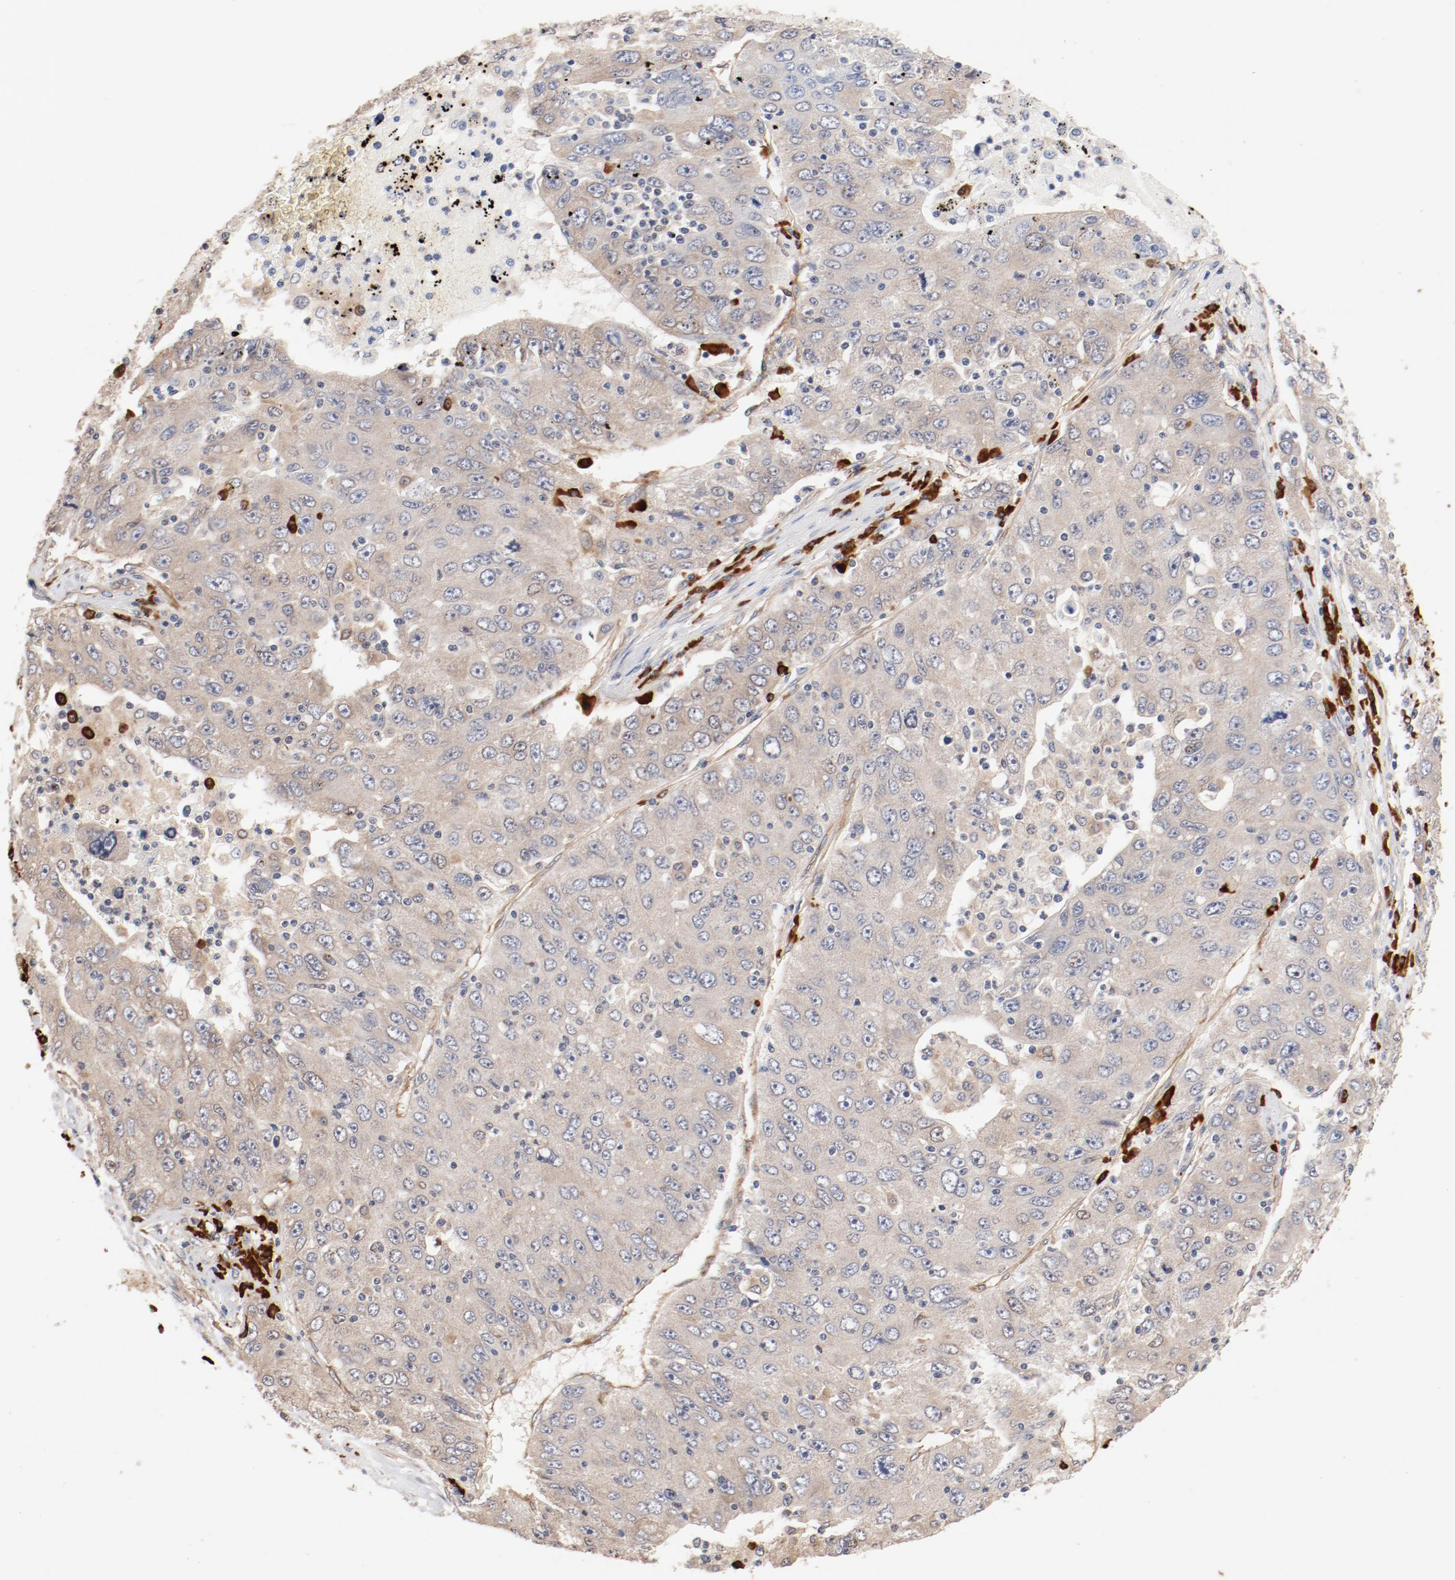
{"staining": {"intensity": "moderate", "quantity": "<25%", "location": "cytoplasmic/membranous"}, "tissue": "liver cancer", "cell_type": "Tumor cells", "image_type": "cancer", "snomed": [{"axis": "morphology", "description": "Carcinoma, Hepatocellular, NOS"}, {"axis": "topography", "description": "Liver"}], "caption": "Immunohistochemical staining of hepatocellular carcinoma (liver) exhibits low levels of moderate cytoplasmic/membranous positivity in about <25% of tumor cells.", "gene": "UBE2J1", "patient": {"sex": "male", "age": 49}}